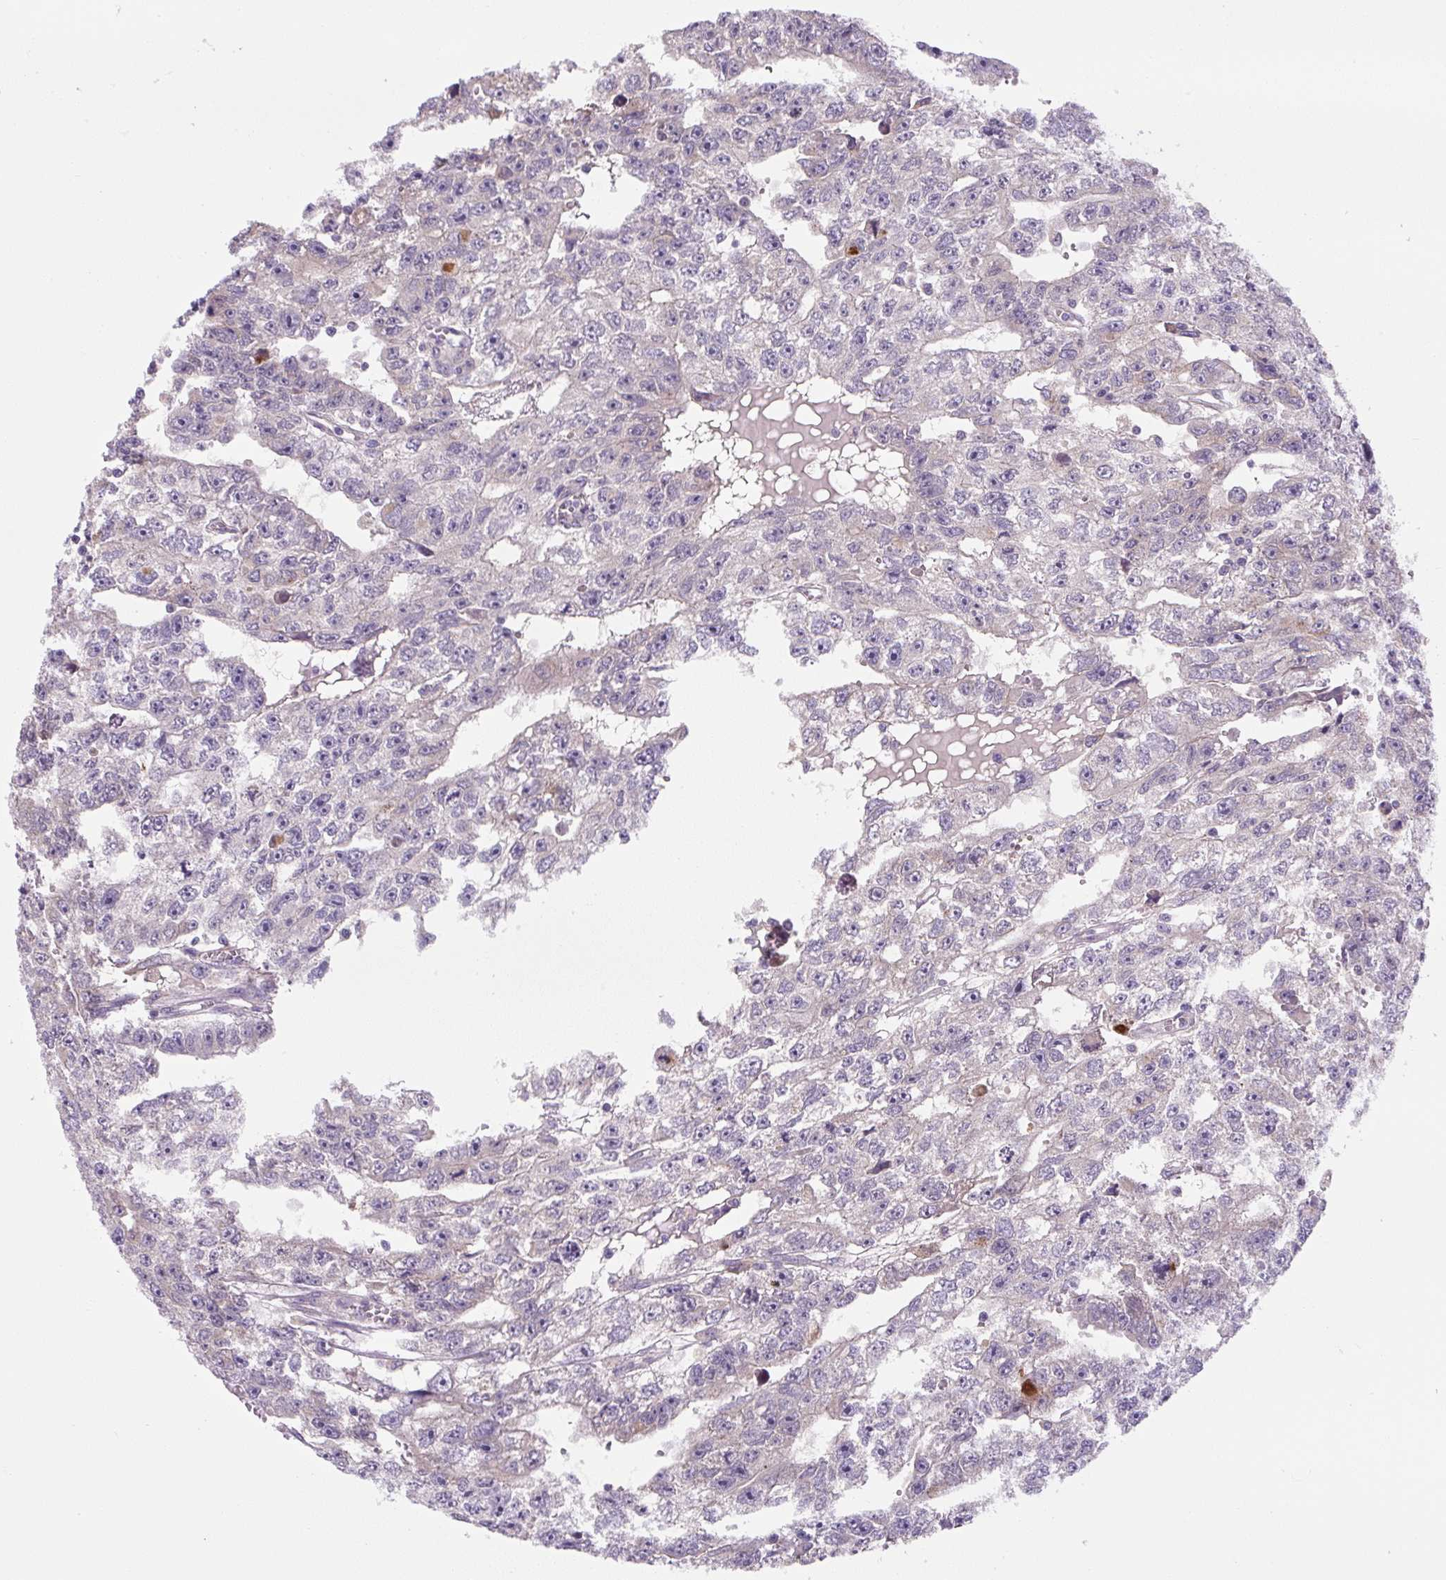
{"staining": {"intensity": "negative", "quantity": "none", "location": "none"}, "tissue": "testis cancer", "cell_type": "Tumor cells", "image_type": "cancer", "snomed": [{"axis": "morphology", "description": "Carcinoma, Embryonal, NOS"}, {"axis": "topography", "description": "Testis"}], "caption": "Immunohistochemistry histopathology image of neoplastic tissue: testis embryonal carcinoma stained with DAB (3,3'-diaminobenzidine) demonstrates no significant protein positivity in tumor cells. The staining is performed using DAB brown chromogen with nuclei counter-stained in using hematoxylin.", "gene": "FZD5", "patient": {"sex": "male", "age": 20}}